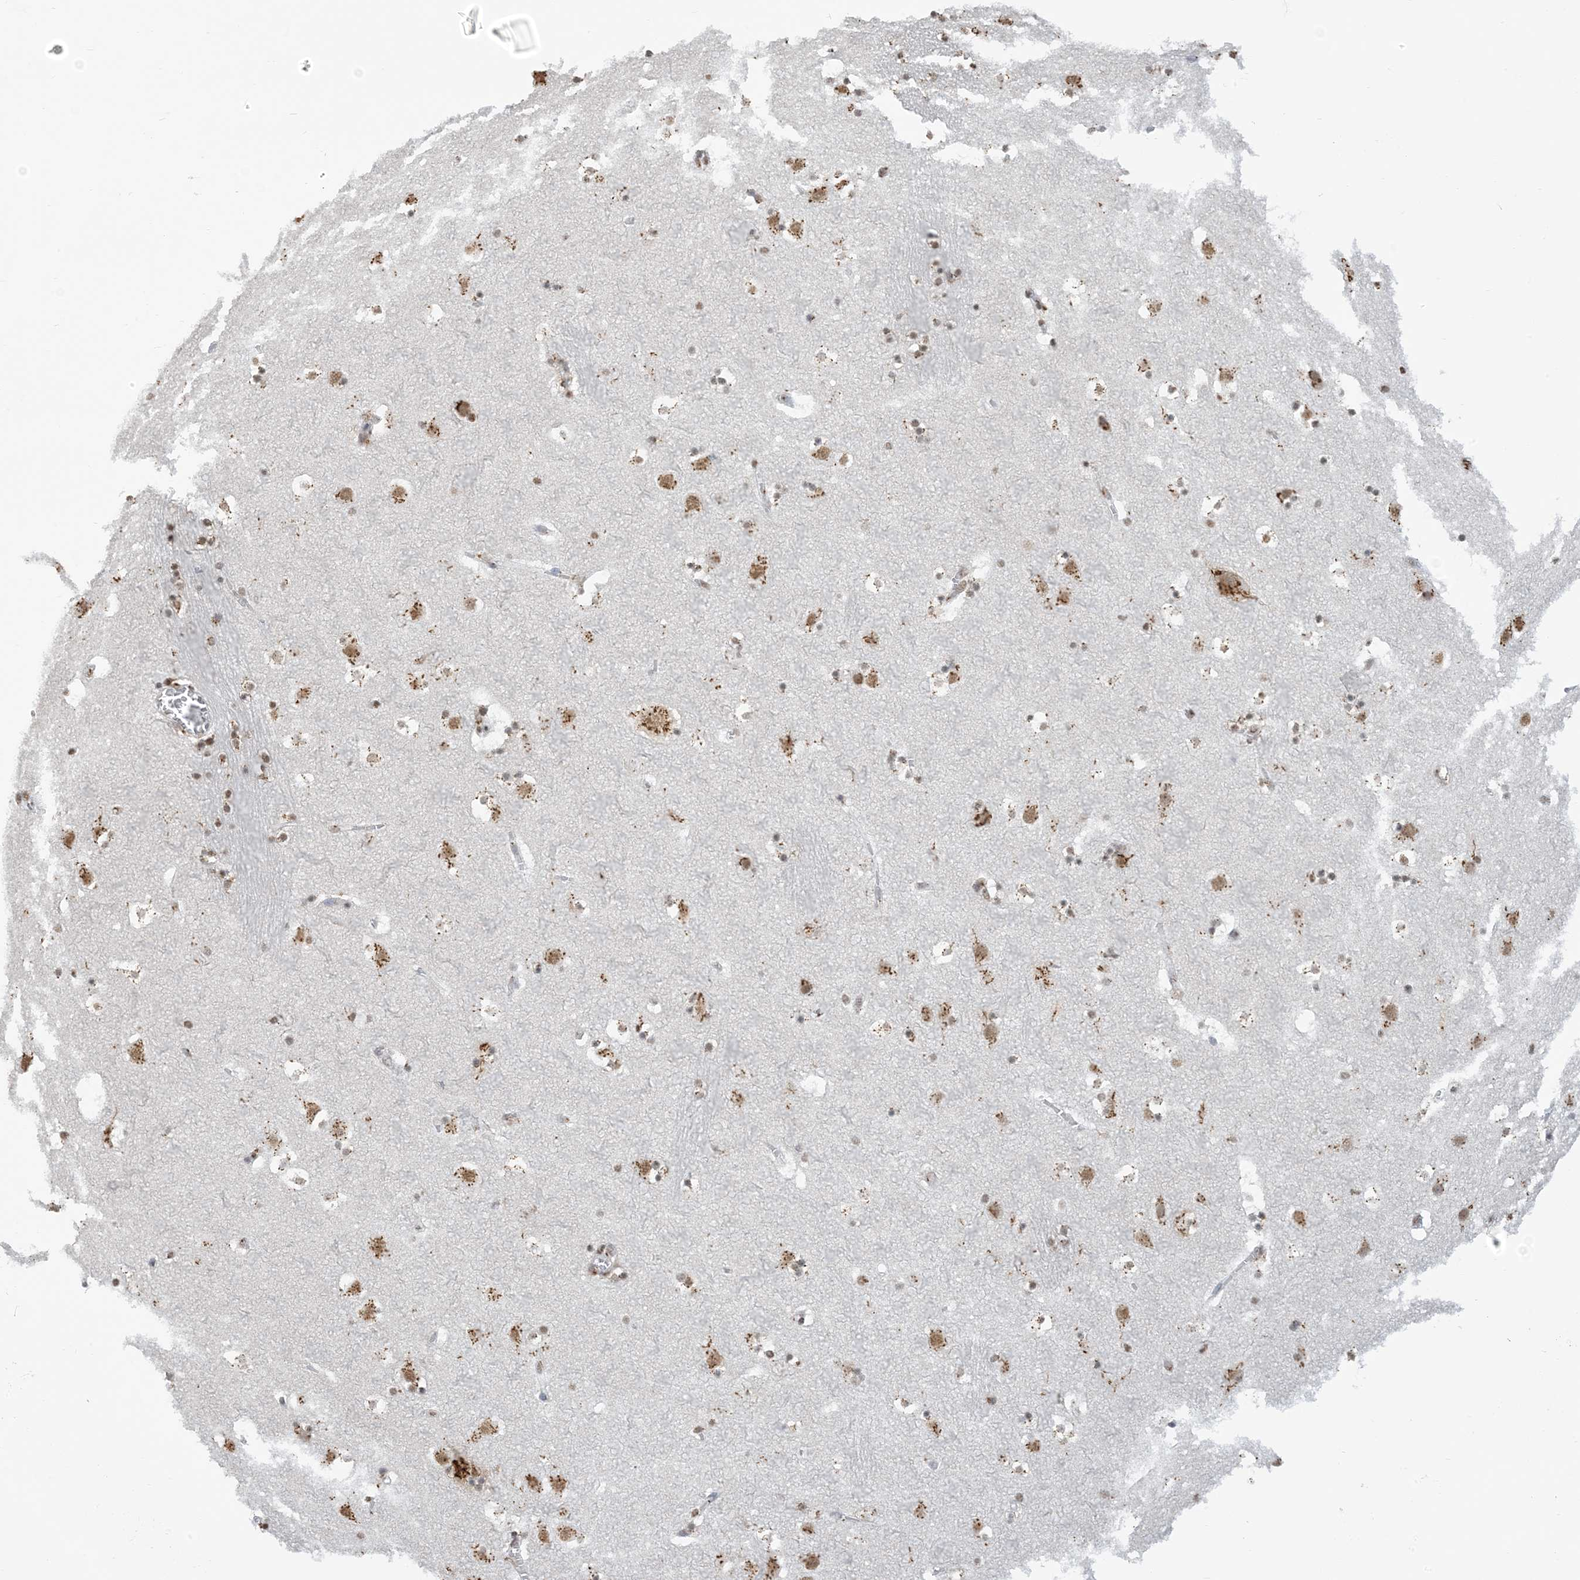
{"staining": {"intensity": "moderate", "quantity": ">75%", "location": "cytoplasmic/membranous,nuclear"}, "tissue": "caudate", "cell_type": "Glial cells", "image_type": "normal", "snomed": [{"axis": "morphology", "description": "Normal tissue, NOS"}, {"axis": "topography", "description": "Lateral ventricle wall"}], "caption": "Immunohistochemical staining of unremarkable caudate demonstrates >75% levels of moderate cytoplasmic/membranous,nuclear protein expression in approximately >75% of glial cells. Using DAB (3,3'-diaminobenzidine) (brown) and hematoxylin (blue) stains, captured at high magnification using brightfield microscopy.", "gene": "GPR107", "patient": {"sex": "male", "age": 45}}